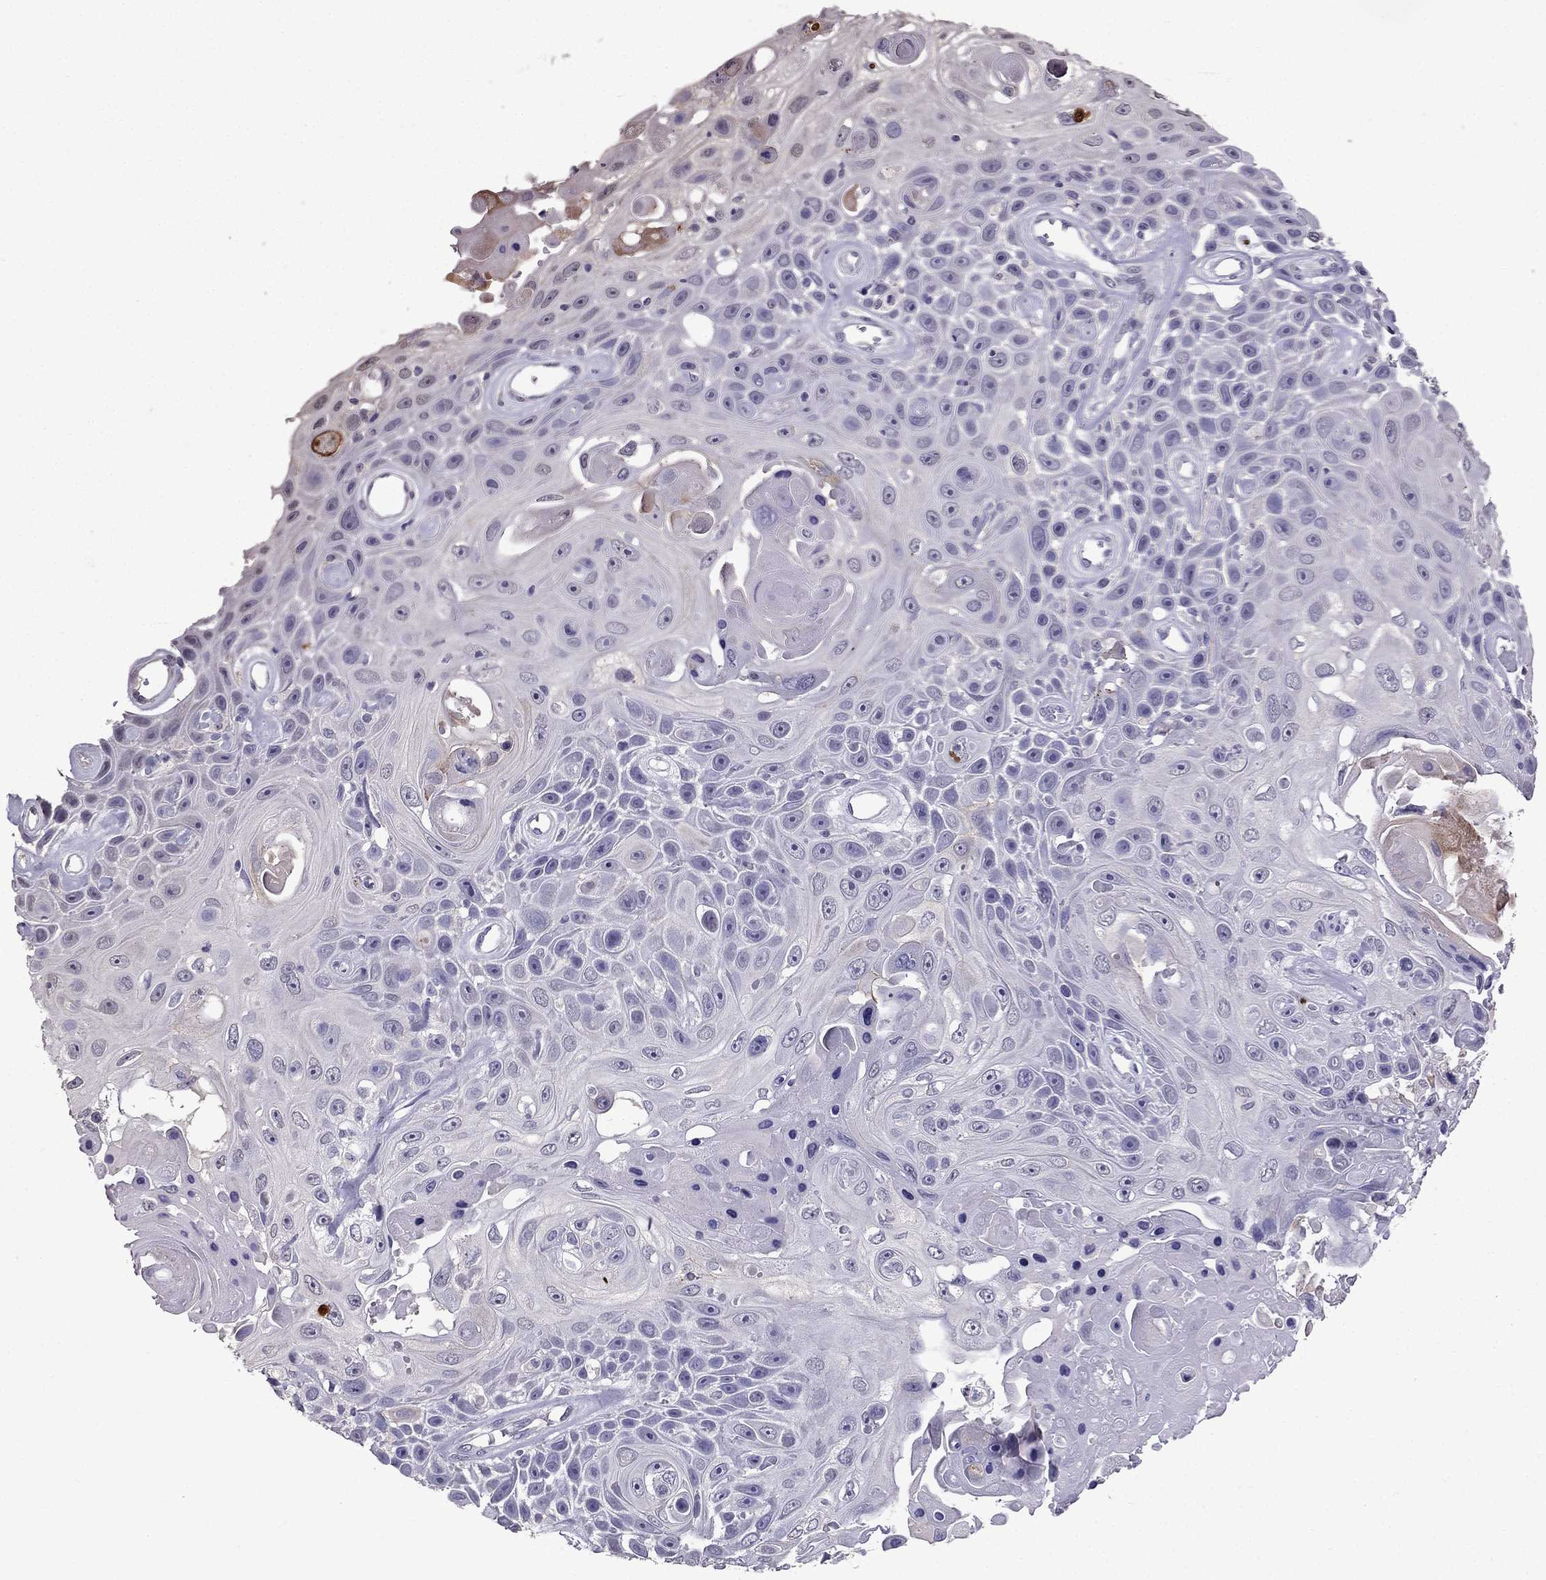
{"staining": {"intensity": "negative", "quantity": "none", "location": "none"}, "tissue": "skin cancer", "cell_type": "Tumor cells", "image_type": "cancer", "snomed": [{"axis": "morphology", "description": "Squamous cell carcinoma, NOS"}, {"axis": "topography", "description": "Skin"}], "caption": "Squamous cell carcinoma (skin) was stained to show a protein in brown. There is no significant staining in tumor cells.", "gene": "SCG5", "patient": {"sex": "male", "age": 82}}